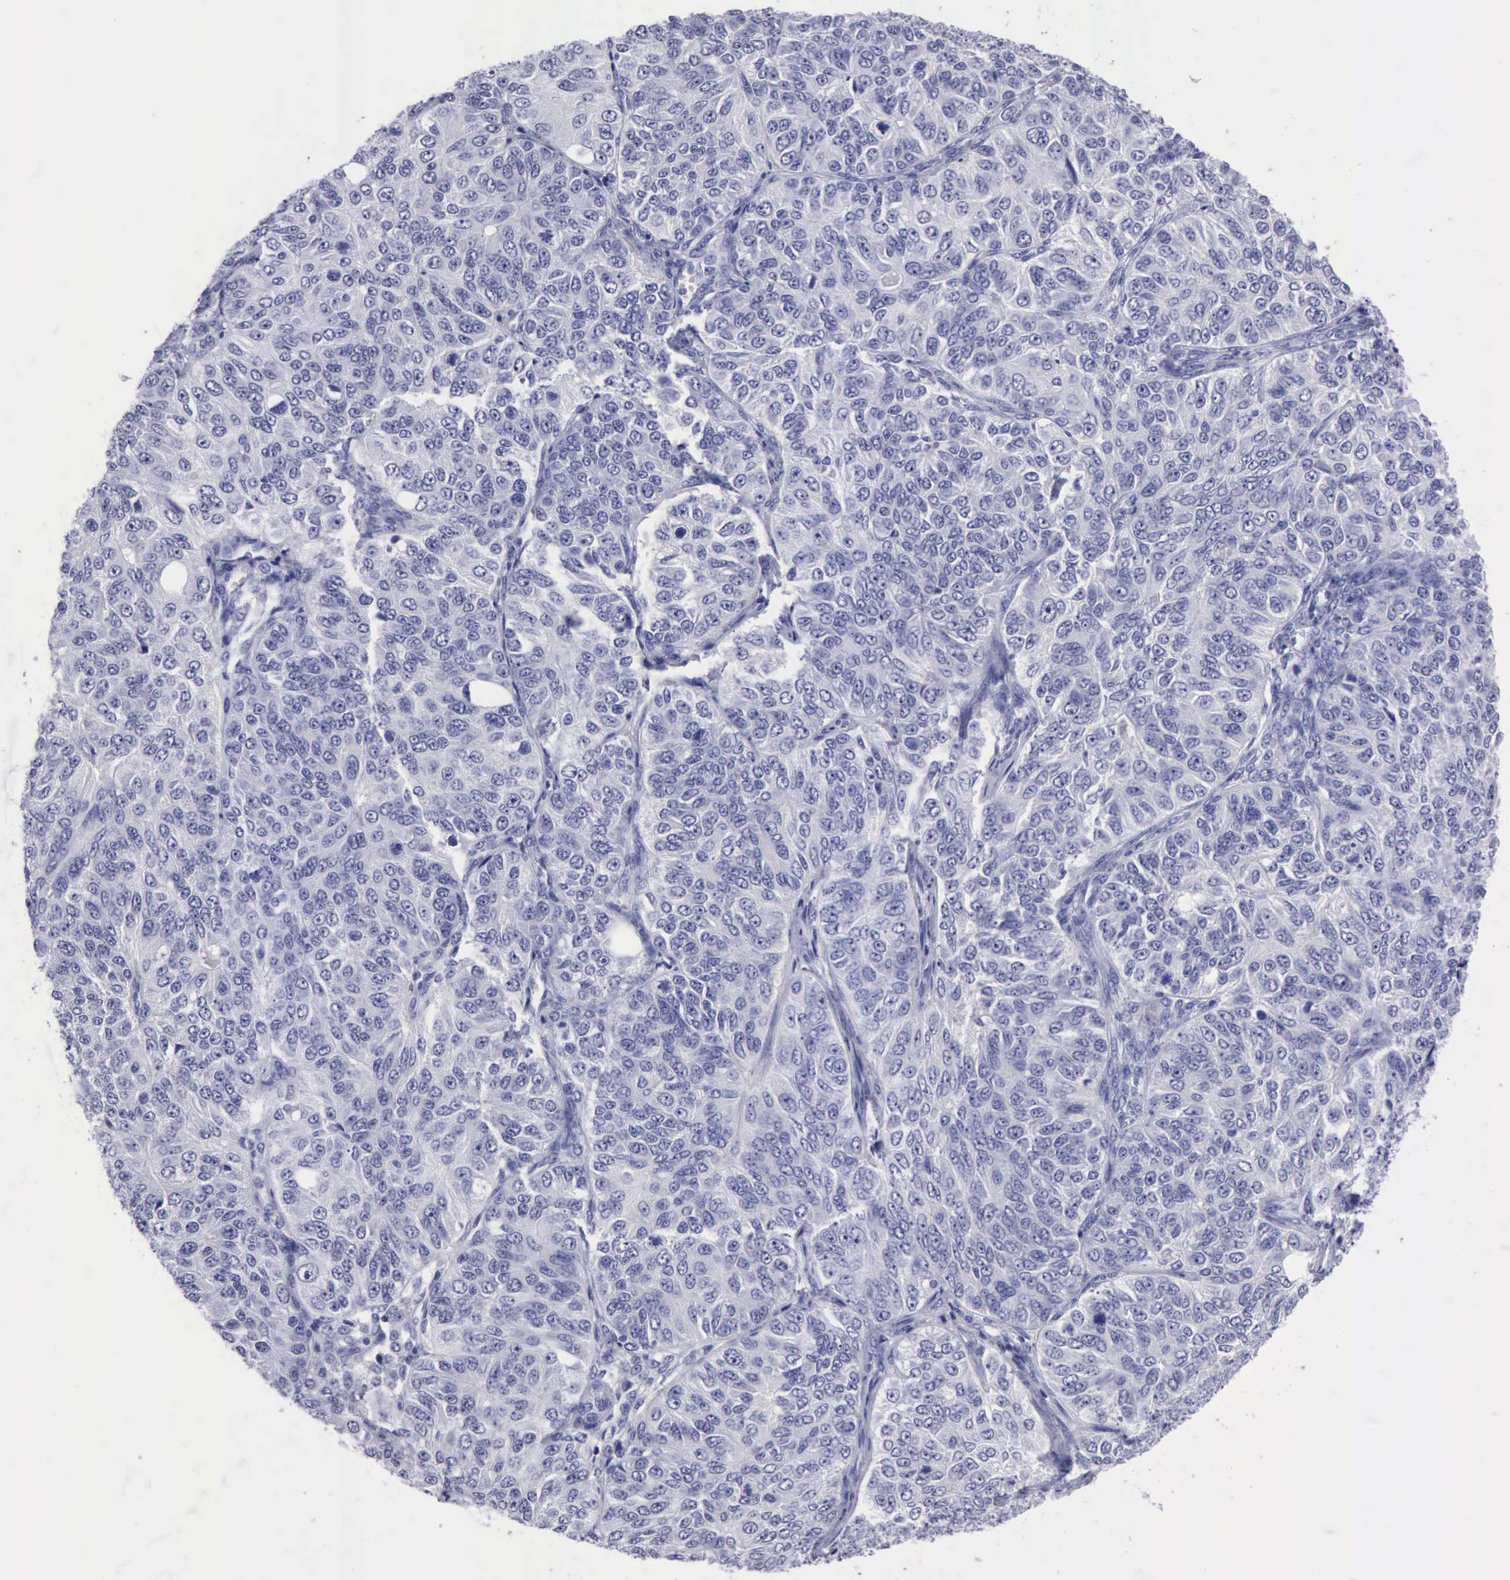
{"staining": {"intensity": "negative", "quantity": "none", "location": "none"}, "tissue": "ovarian cancer", "cell_type": "Tumor cells", "image_type": "cancer", "snomed": [{"axis": "morphology", "description": "Carcinoma, endometroid"}, {"axis": "topography", "description": "Ovary"}], "caption": "Micrograph shows no significant protein expression in tumor cells of ovarian cancer (endometroid carcinoma). Brightfield microscopy of immunohistochemistry (IHC) stained with DAB (3,3'-diaminobenzidine) (brown) and hematoxylin (blue), captured at high magnification.", "gene": "CYP19A1", "patient": {"sex": "female", "age": 51}}